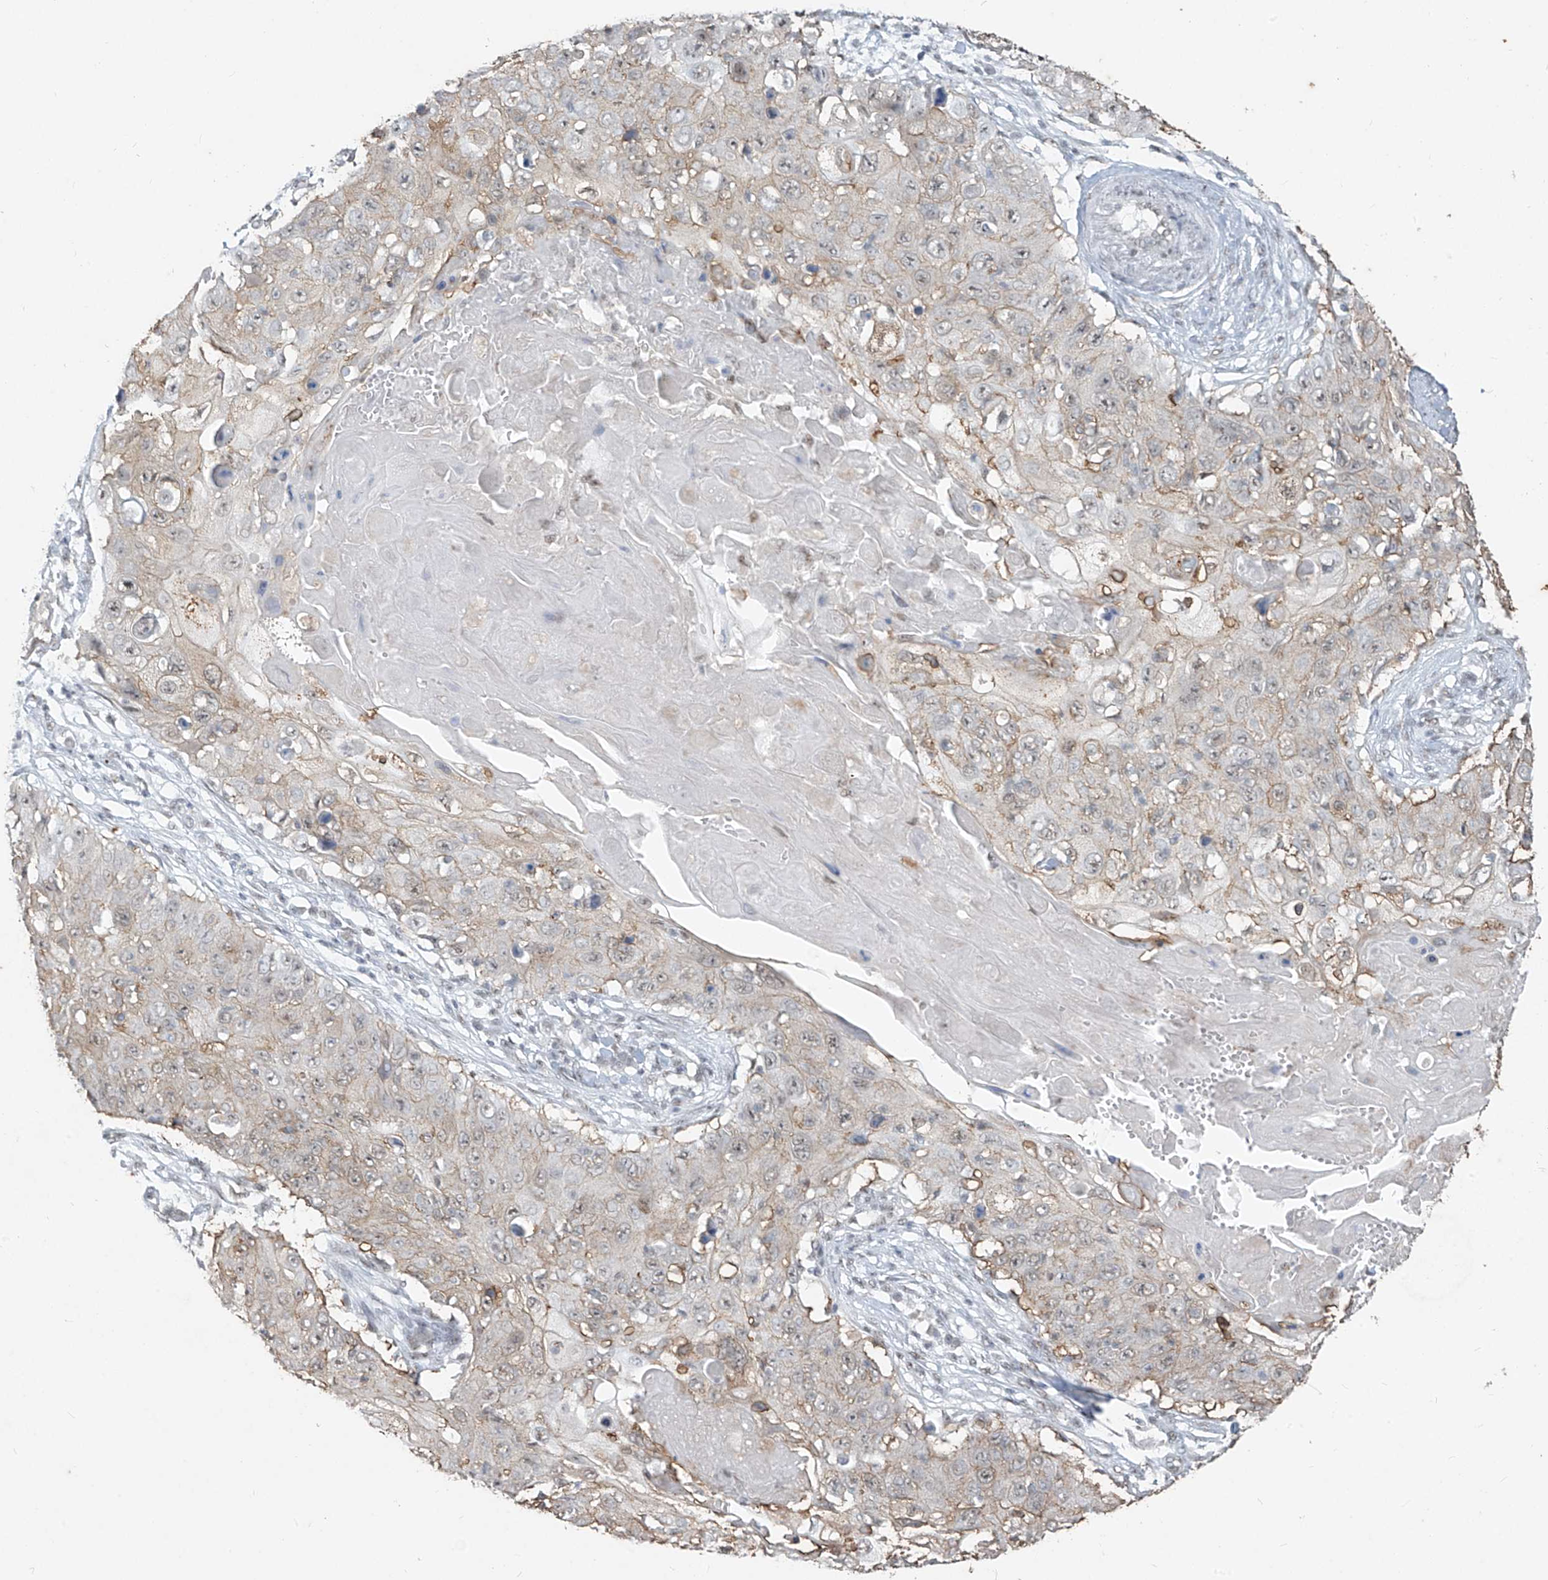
{"staining": {"intensity": "weak", "quantity": "25%-75%", "location": "cytoplasmic/membranous"}, "tissue": "skin cancer", "cell_type": "Tumor cells", "image_type": "cancer", "snomed": [{"axis": "morphology", "description": "Squamous cell carcinoma, NOS"}, {"axis": "topography", "description": "Skin"}], "caption": "A photomicrograph showing weak cytoplasmic/membranous staining in about 25%-75% of tumor cells in skin cancer (squamous cell carcinoma), as visualized by brown immunohistochemical staining.", "gene": "TFEC", "patient": {"sex": "male", "age": 86}}